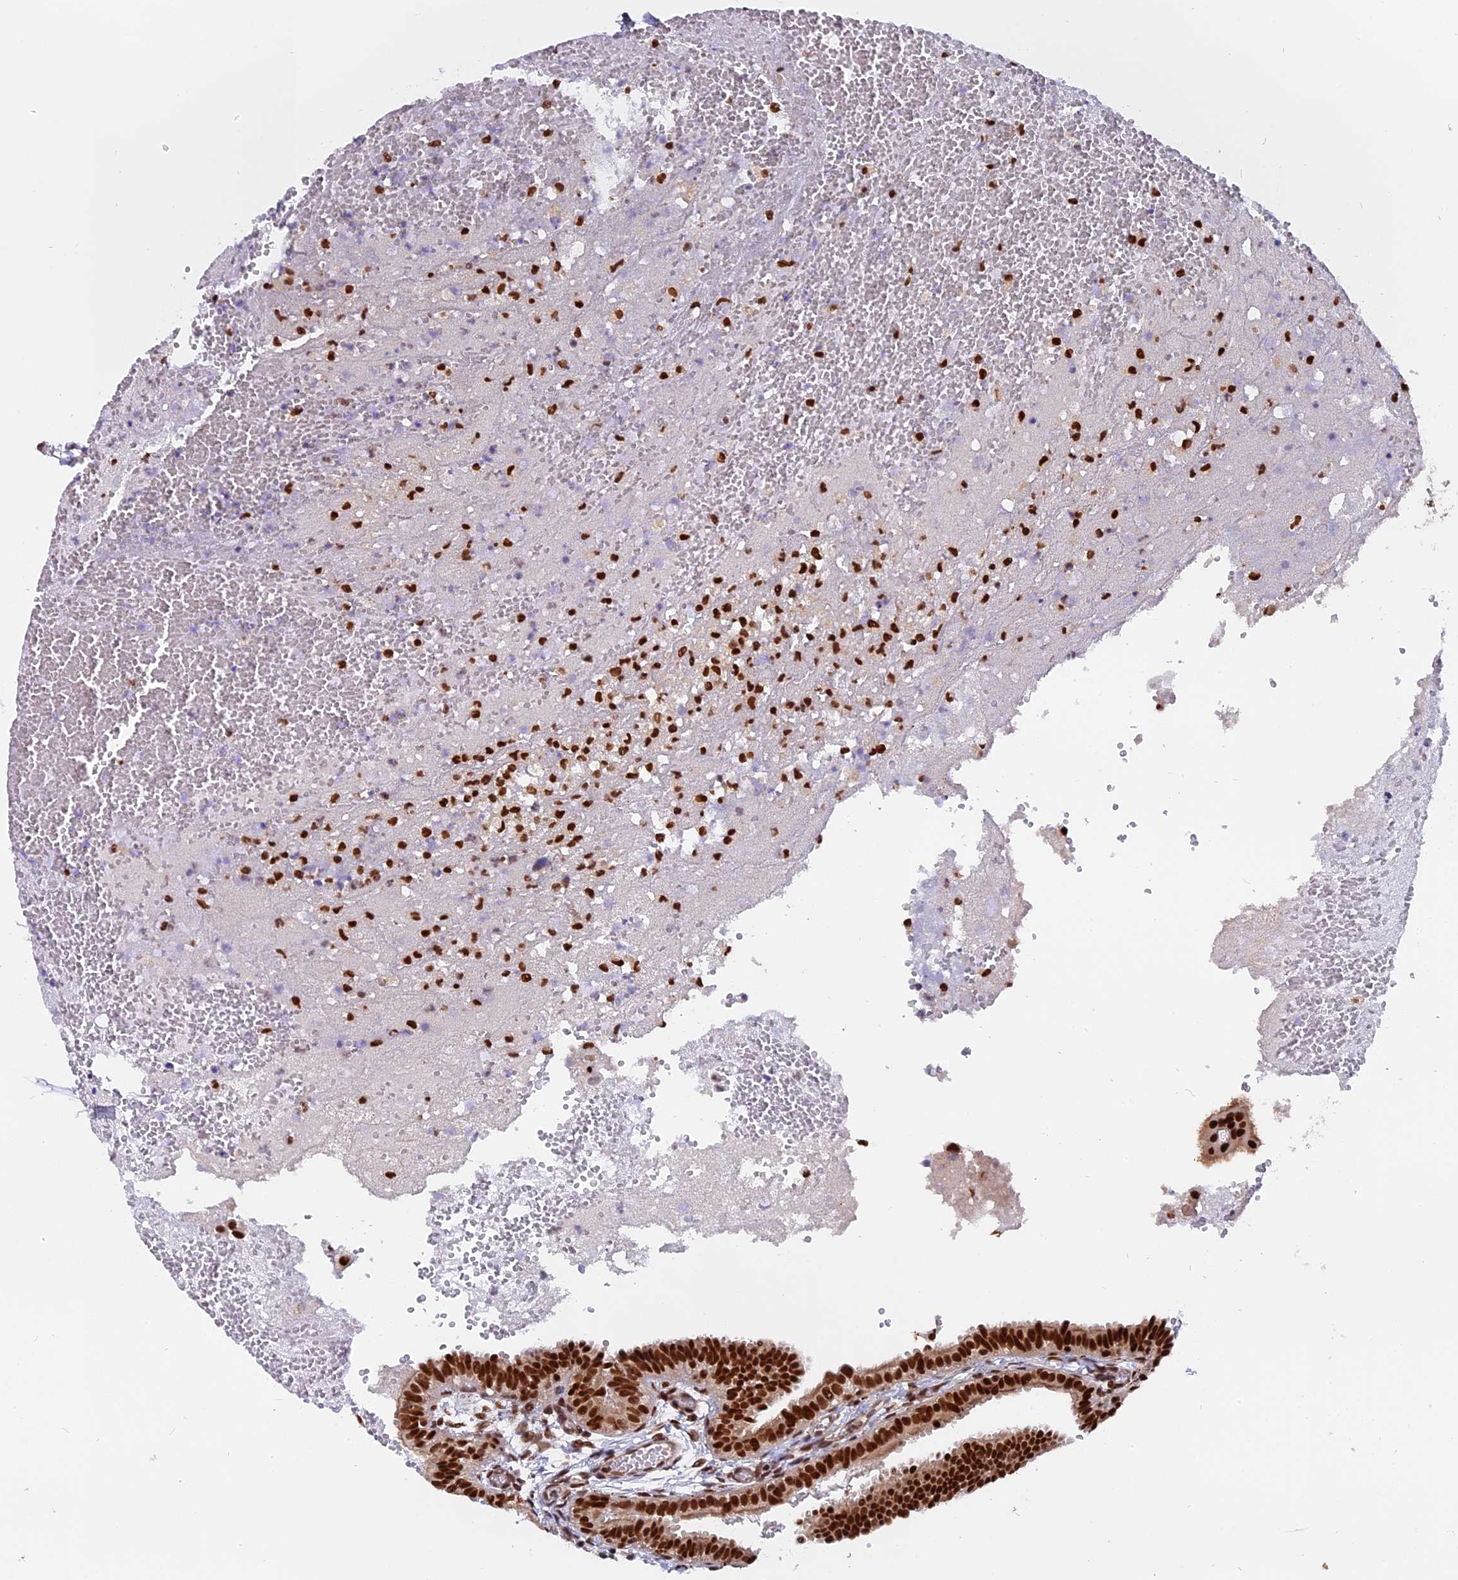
{"staining": {"intensity": "strong", "quantity": ">75%", "location": "nuclear"}, "tissue": "fallopian tube", "cell_type": "Glandular cells", "image_type": "normal", "snomed": [{"axis": "morphology", "description": "Normal tissue, NOS"}, {"axis": "topography", "description": "Fallopian tube"}, {"axis": "topography", "description": "Placenta"}], "caption": "Protein staining of normal fallopian tube exhibits strong nuclear positivity in approximately >75% of glandular cells.", "gene": "RAMACL", "patient": {"sex": "female", "age": 34}}